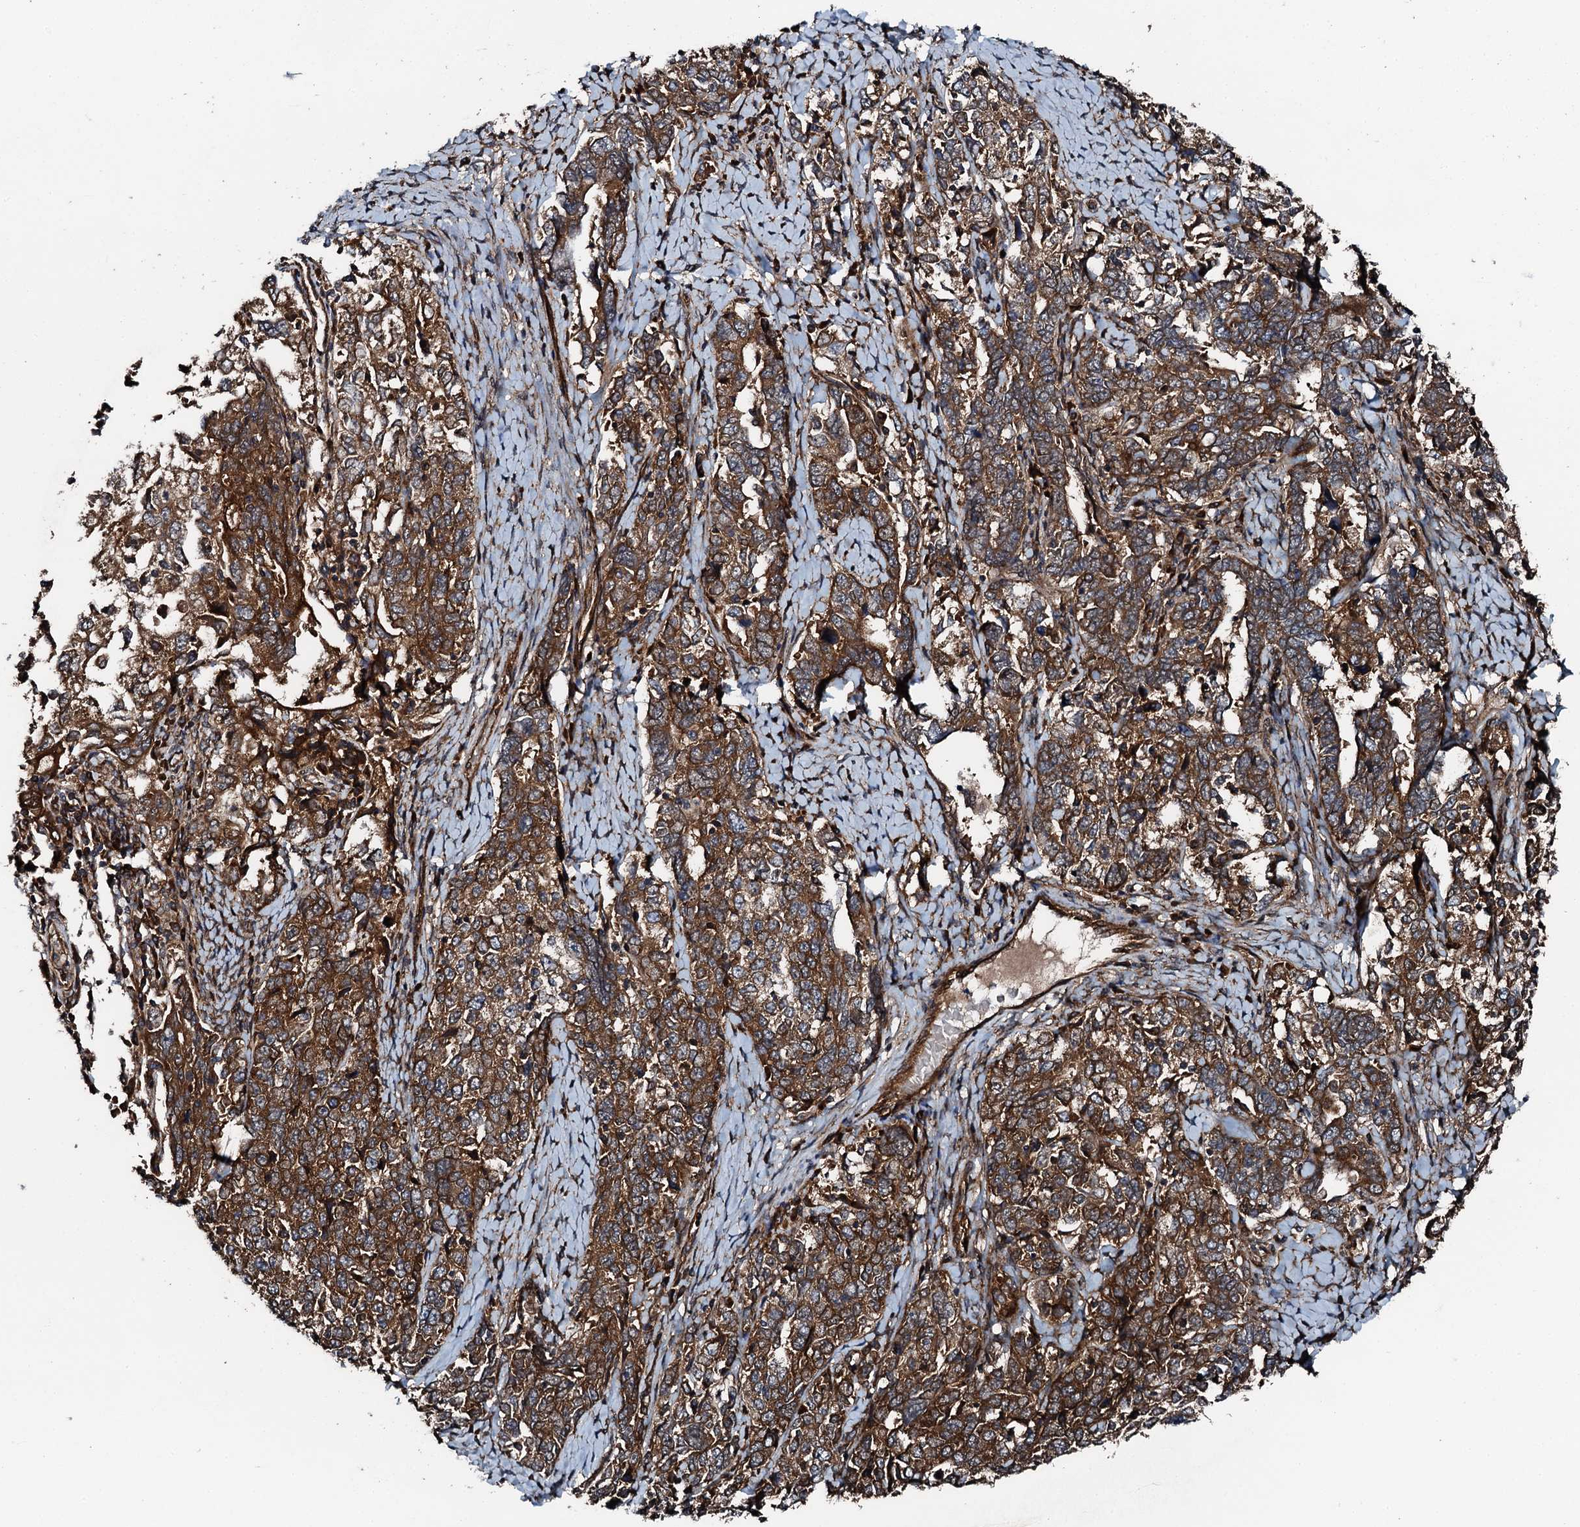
{"staining": {"intensity": "strong", "quantity": ">75%", "location": "cytoplasmic/membranous"}, "tissue": "ovarian cancer", "cell_type": "Tumor cells", "image_type": "cancer", "snomed": [{"axis": "morphology", "description": "Carcinoma, endometroid"}, {"axis": "topography", "description": "Ovary"}], "caption": "Immunohistochemistry (DAB) staining of endometroid carcinoma (ovarian) reveals strong cytoplasmic/membranous protein staining in approximately >75% of tumor cells.", "gene": "FLYWCH1", "patient": {"sex": "female", "age": 62}}